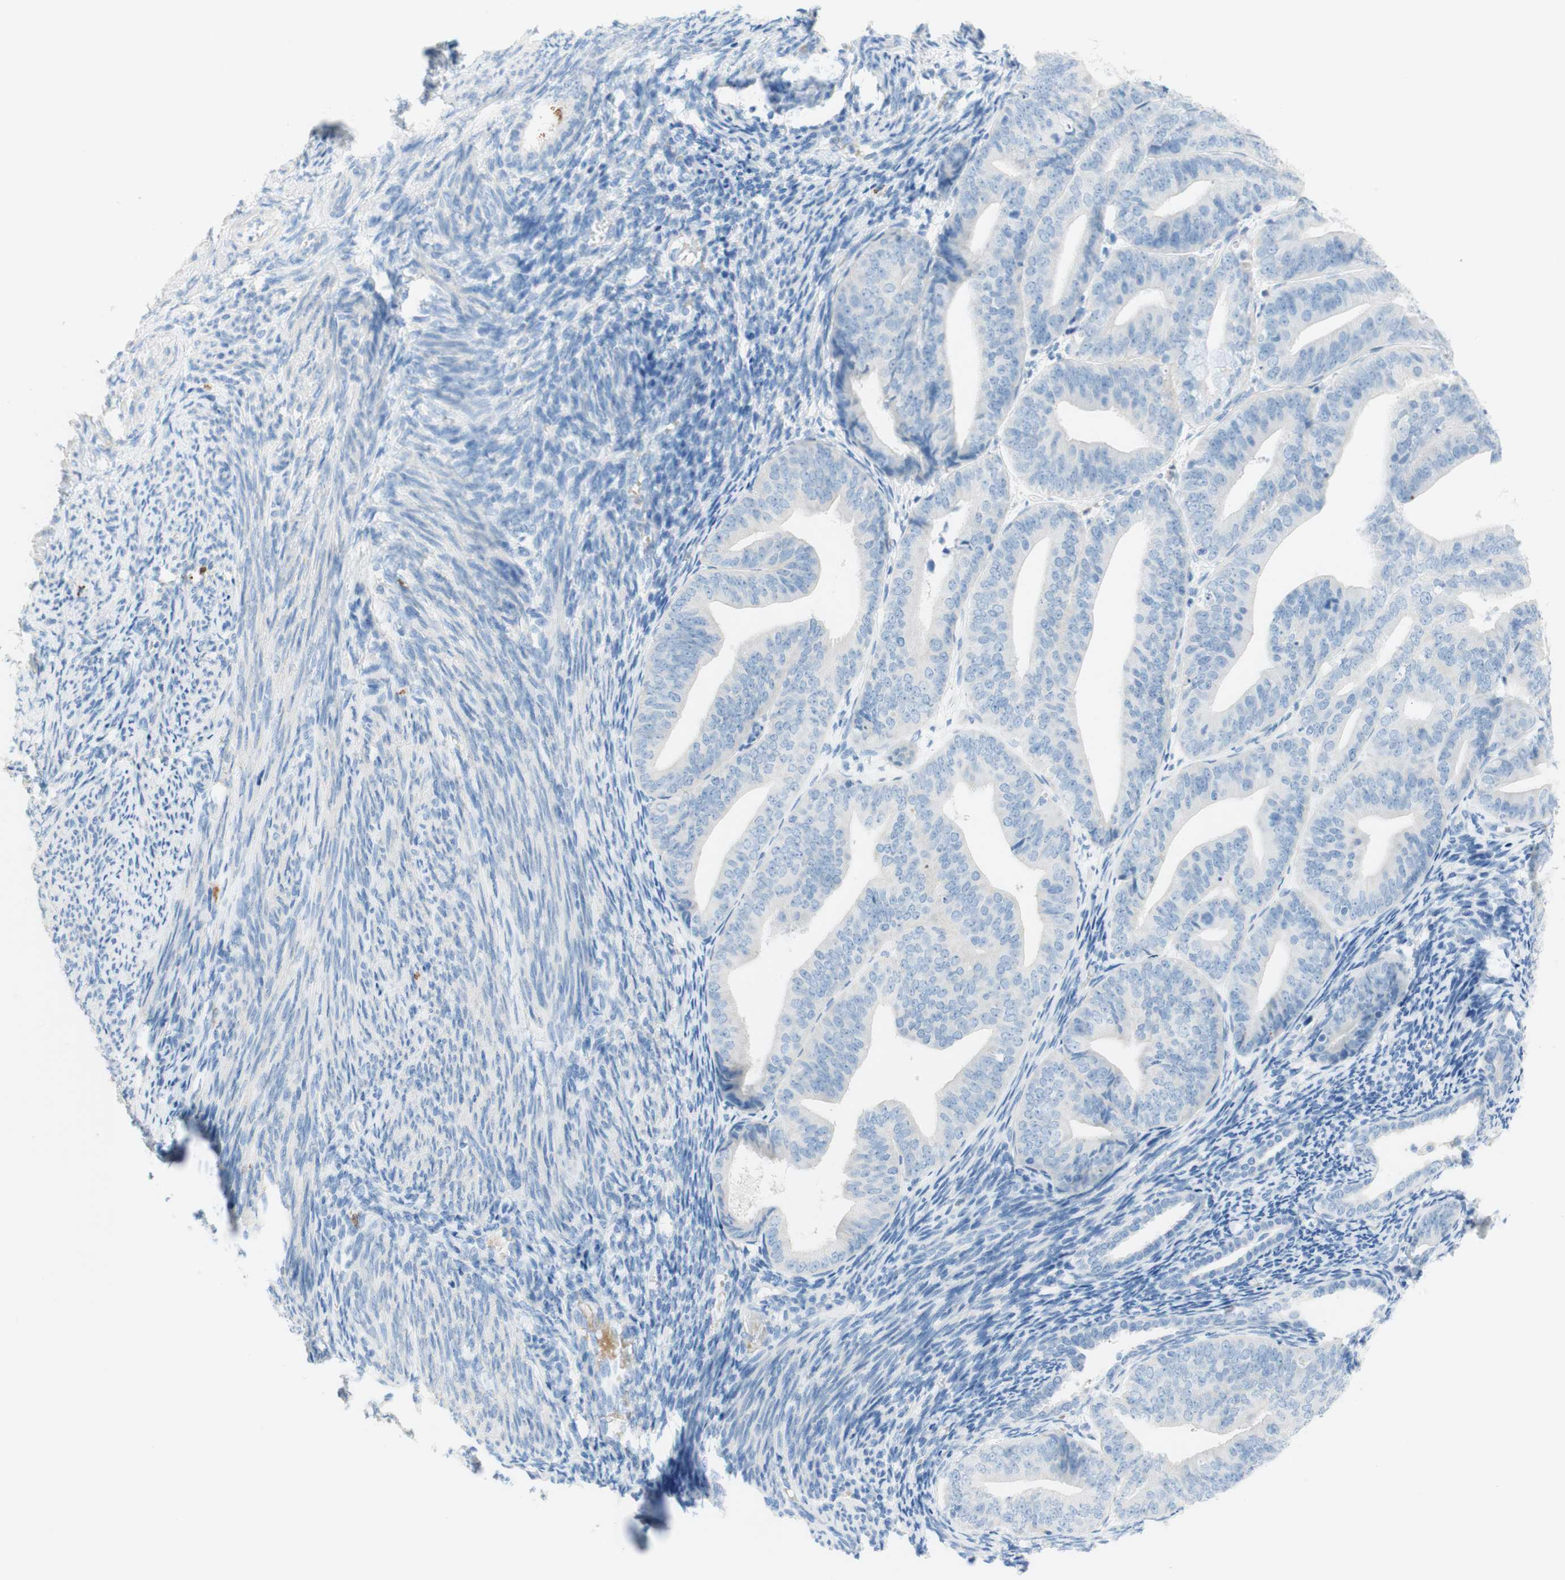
{"staining": {"intensity": "negative", "quantity": "none", "location": "none"}, "tissue": "endometrial cancer", "cell_type": "Tumor cells", "image_type": "cancer", "snomed": [{"axis": "morphology", "description": "Adenocarcinoma, NOS"}, {"axis": "topography", "description": "Endometrium"}], "caption": "This is an IHC image of human adenocarcinoma (endometrial). There is no staining in tumor cells.", "gene": "CEACAM1", "patient": {"sex": "female", "age": 63}}